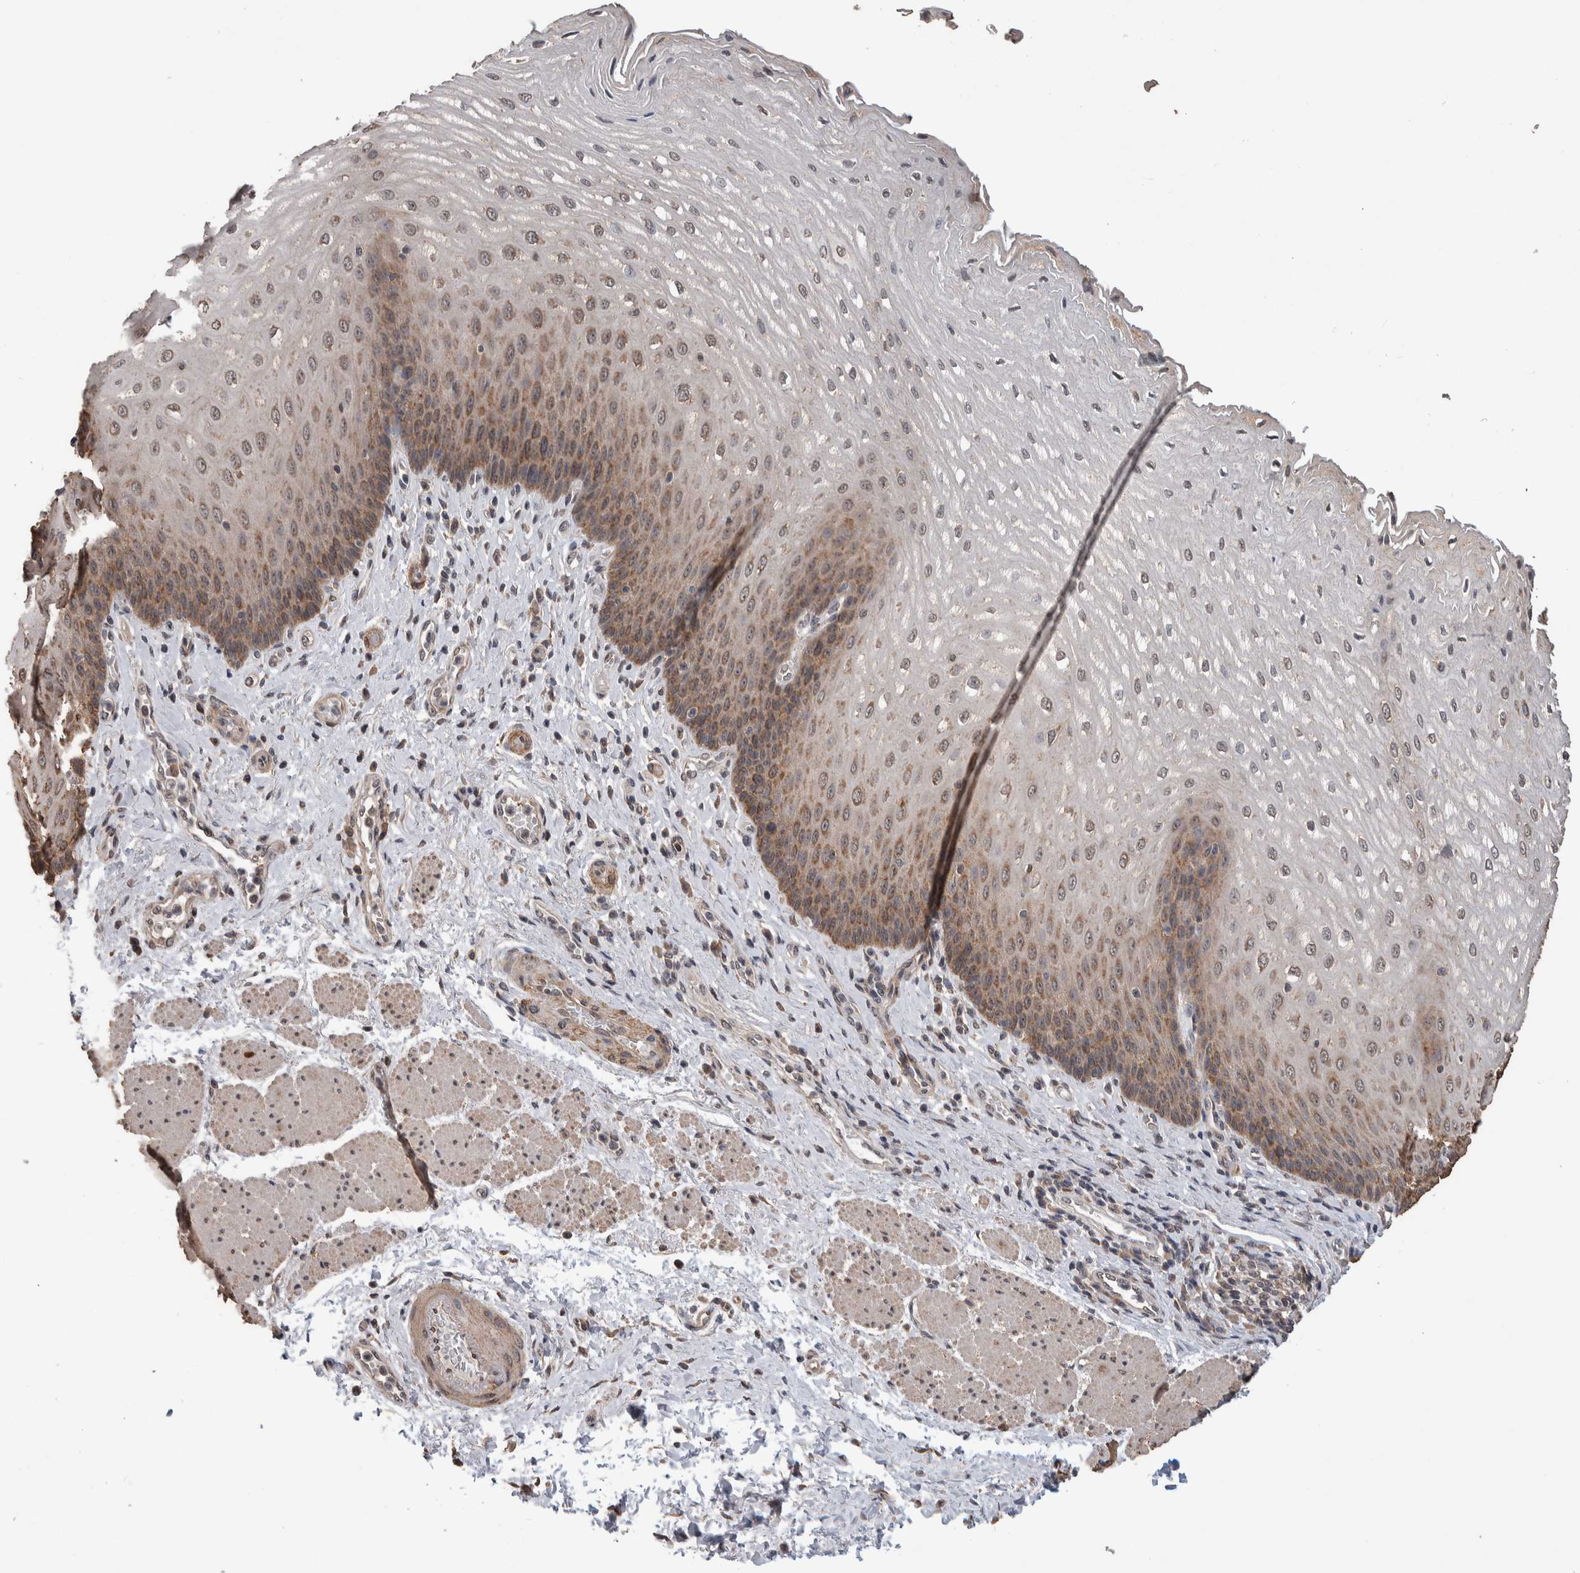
{"staining": {"intensity": "moderate", "quantity": ">75%", "location": "cytoplasmic/membranous,nuclear"}, "tissue": "esophagus", "cell_type": "Squamous epithelial cells", "image_type": "normal", "snomed": [{"axis": "morphology", "description": "Normal tissue, NOS"}, {"axis": "topography", "description": "Esophagus"}], "caption": "Protein staining by immunohistochemistry (IHC) displays moderate cytoplasmic/membranous,nuclear expression in approximately >75% of squamous epithelial cells in benign esophagus.", "gene": "DVL2", "patient": {"sex": "male", "age": 54}}